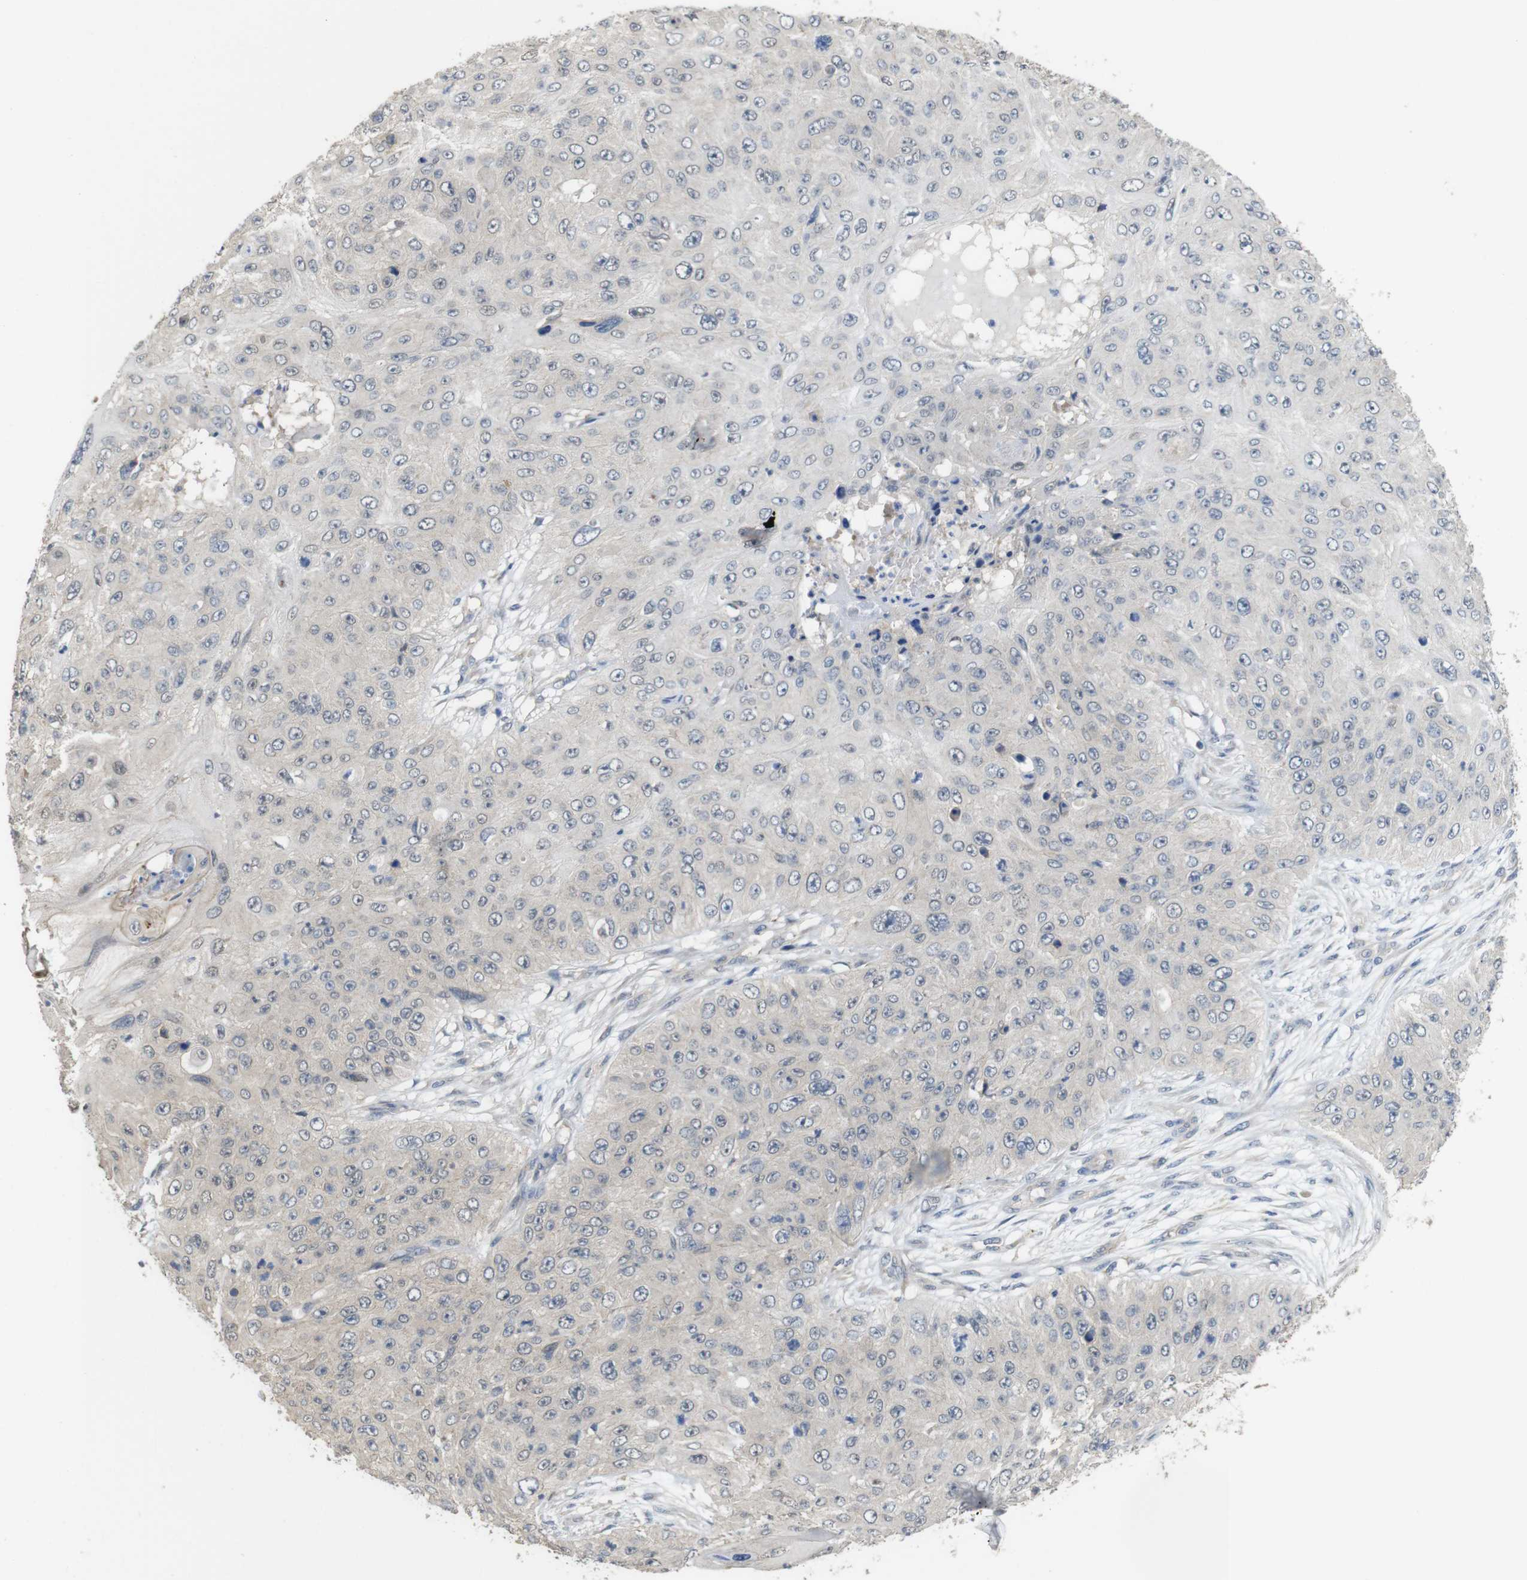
{"staining": {"intensity": "negative", "quantity": "none", "location": "none"}, "tissue": "skin cancer", "cell_type": "Tumor cells", "image_type": "cancer", "snomed": [{"axis": "morphology", "description": "Squamous cell carcinoma, NOS"}, {"axis": "topography", "description": "Skin"}], "caption": "High power microscopy image of an IHC photomicrograph of skin cancer, revealing no significant staining in tumor cells. The staining was performed using DAB (3,3'-diaminobenzidine) to visualize the protein expression in brown, while the nuclei were stained in blue with hematoxylin (Magnification: 20x).", "gene": "CDC34", "patient": {"sex": "female", "age": 80}}